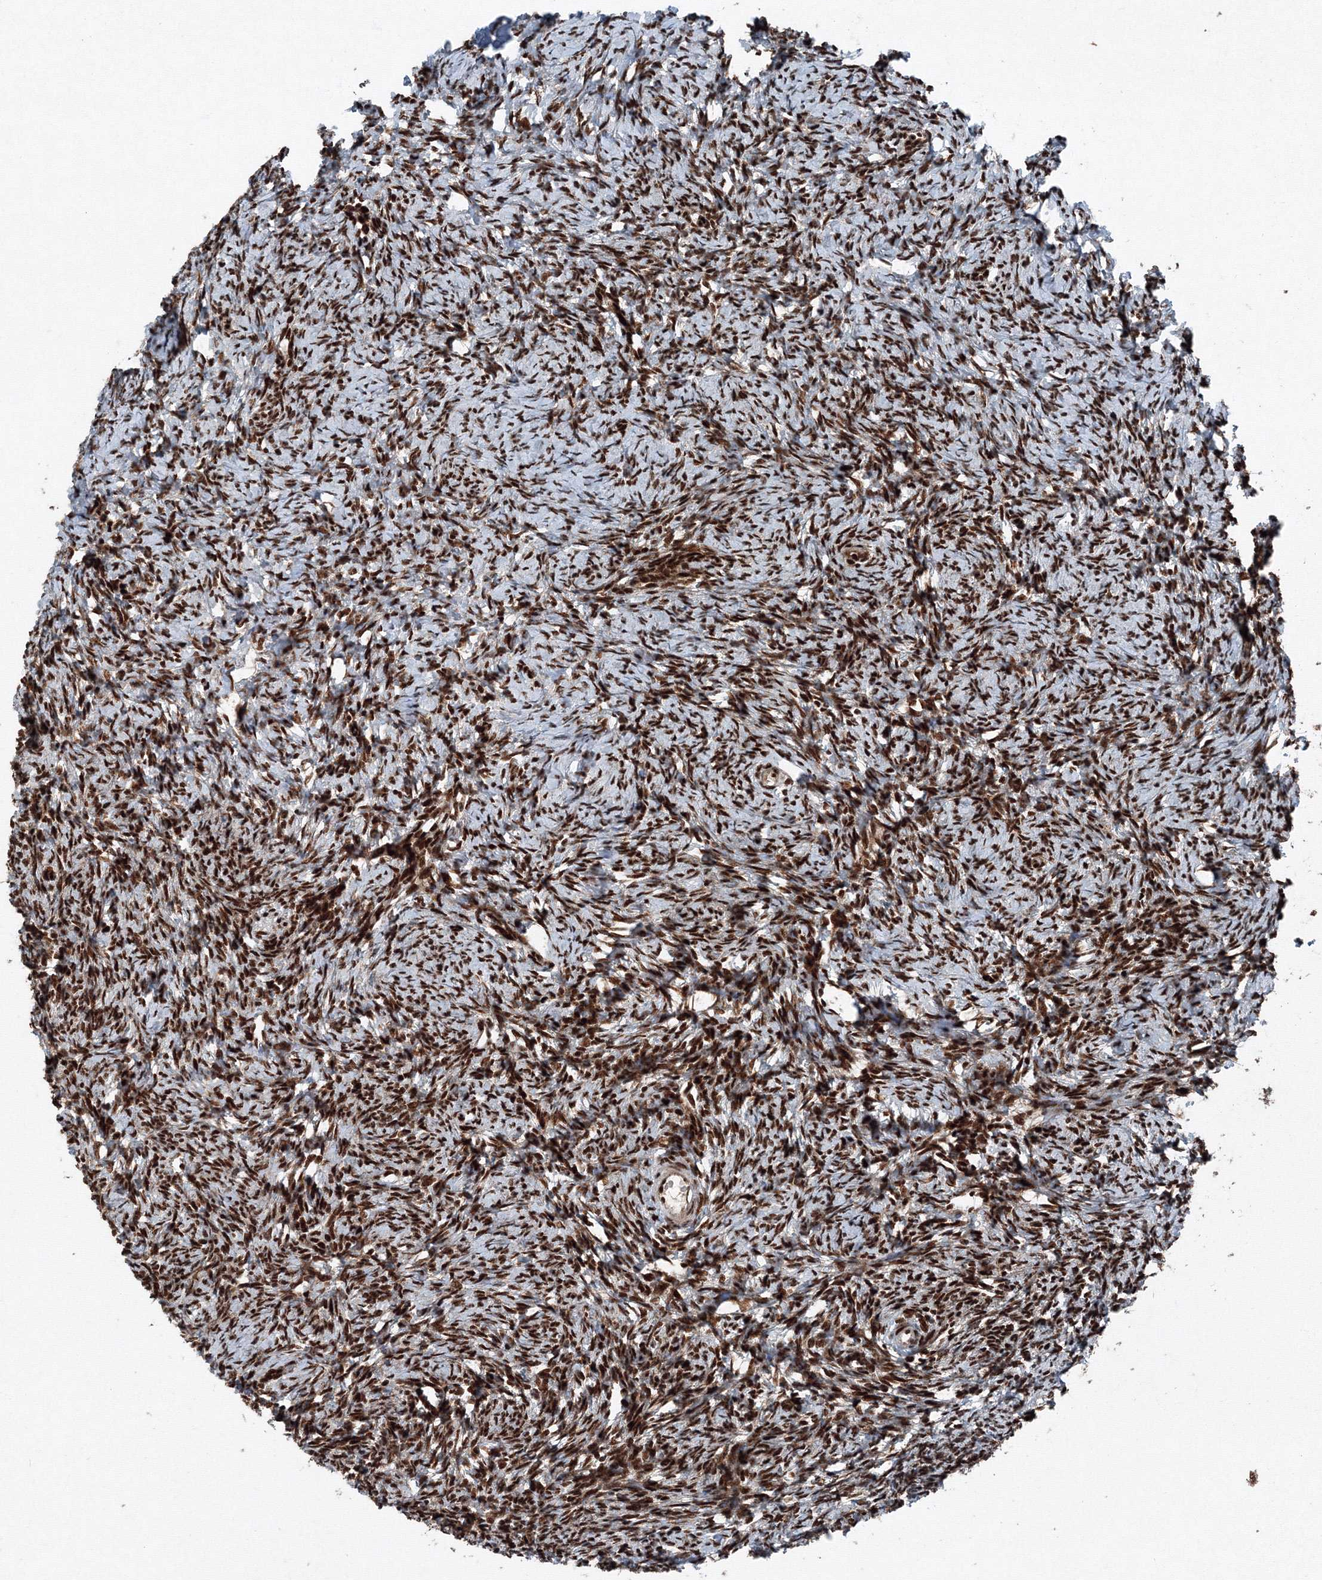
{"staining": {"intensity": "strong", "quantity": ">75%", "location": "nuclear"}, "tissue": "ovary", "cell_type": "Follicle cells", "image_type": "normal", "snomed": [{"axis": "morphology", "description": "Normal tissue, NOS"}, {"axis": "morphology", "description": "Cyst, NOS"}, {"axis": "topography", "description": "Ovary"}], "caption": "A brown stain labels strong nuclear staining of a protein in follicle cells of normal human ovary.", "gene": "SNRPC", "patient": {"sex": "female", "age": 33}}